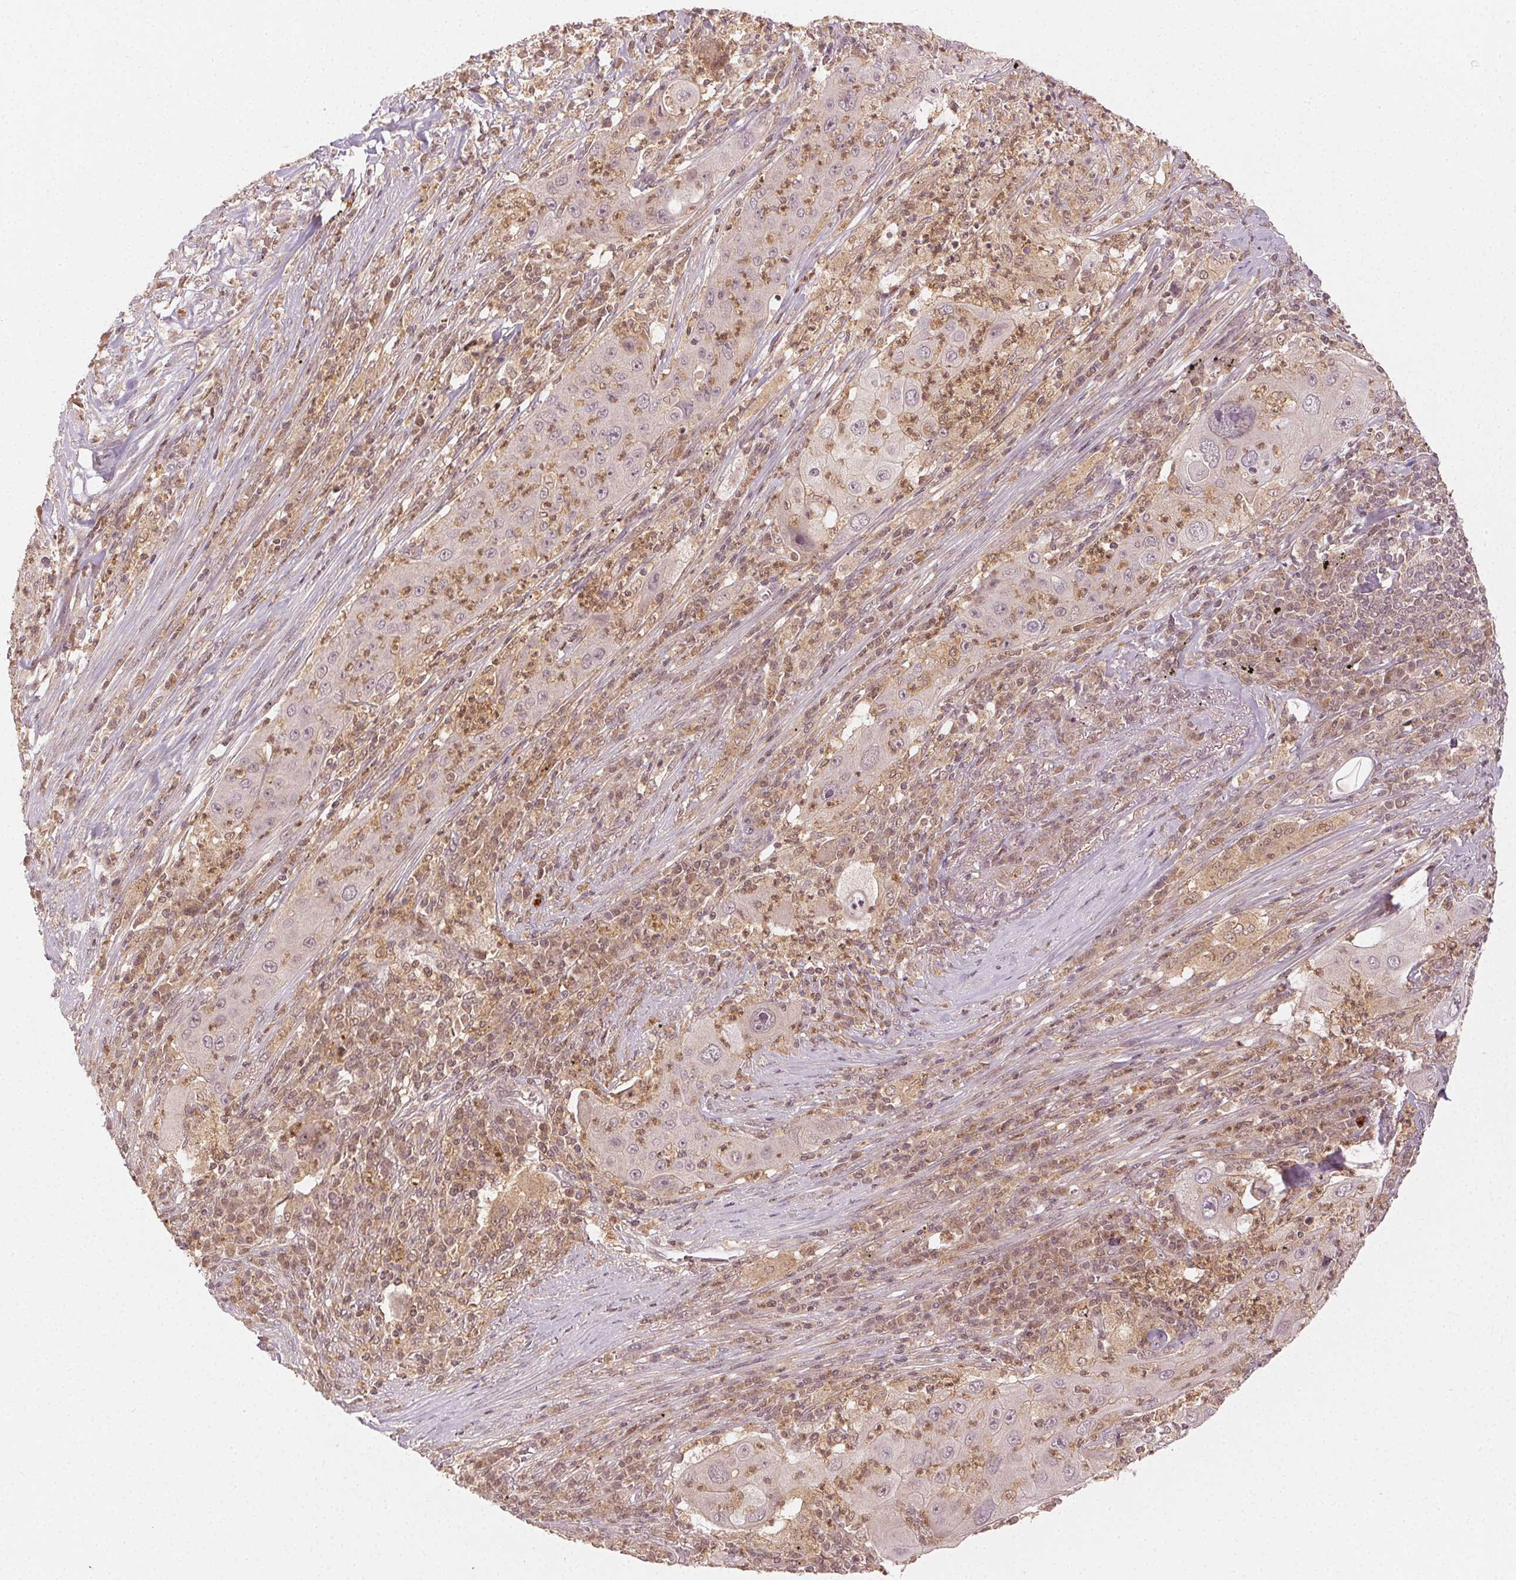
{"staining": {"intensity": "negative", "quantity": "none", "location": "none"}, "tissue": "lung cancer", "cell_type": "Tumor cells", "image_type": "cancer", "snomed": [{"axis": "morphology", "description": "Squamous cell carcinoma, NOS"}, {"axis": "topography", "description": "Lung"}], "caption": "Tumor cells show no significant protein positivity in lung squamous cell carcinoma.", "gene": "MAPK14", "patient": {"sex": "female", "age": 59}}